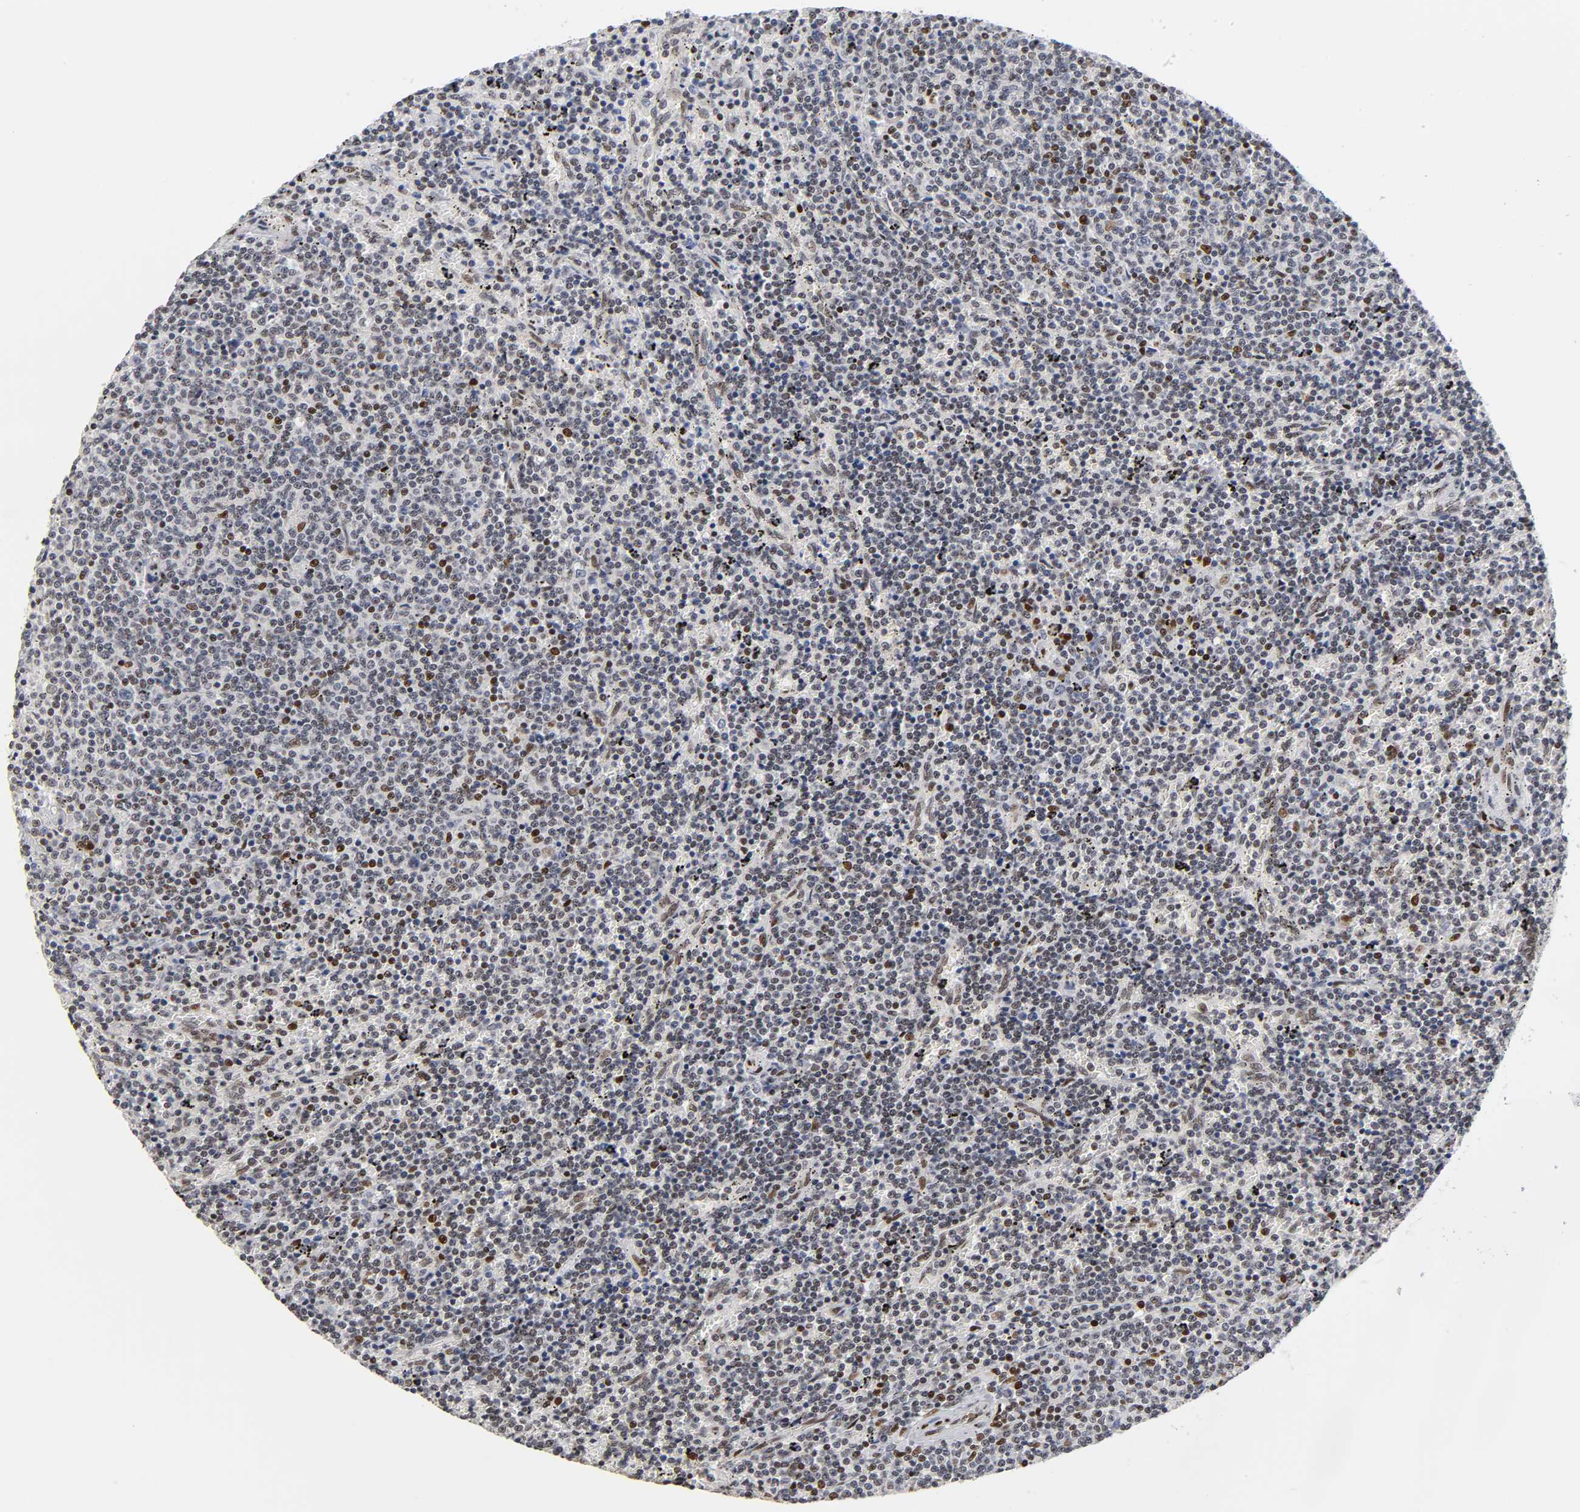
{"staining": {"intensity": "moderate", "quantity": "25%-75%", "location": "nuclear"}, "tissue": "lymphoma", "cell_type": "Tumor cells", "image_type": "cancer", "snomed": [{"axis": "morphology", "description": "Malignant lymphoma, non-Hodgkin's type, Low grade"}, {"axis": "topography", "description": "Spleen"}], "caption": "DAB (3,3'-diaminobenzidine) immunohistochemical staining of human low-grade malignant lymphoma, non-Hodgkin's type exhibits moderate nuclear protein expression in about 25%-75% of tumor cells.", "gene": "NR3C1", "patient": {"sex": "female", "age": 50}}